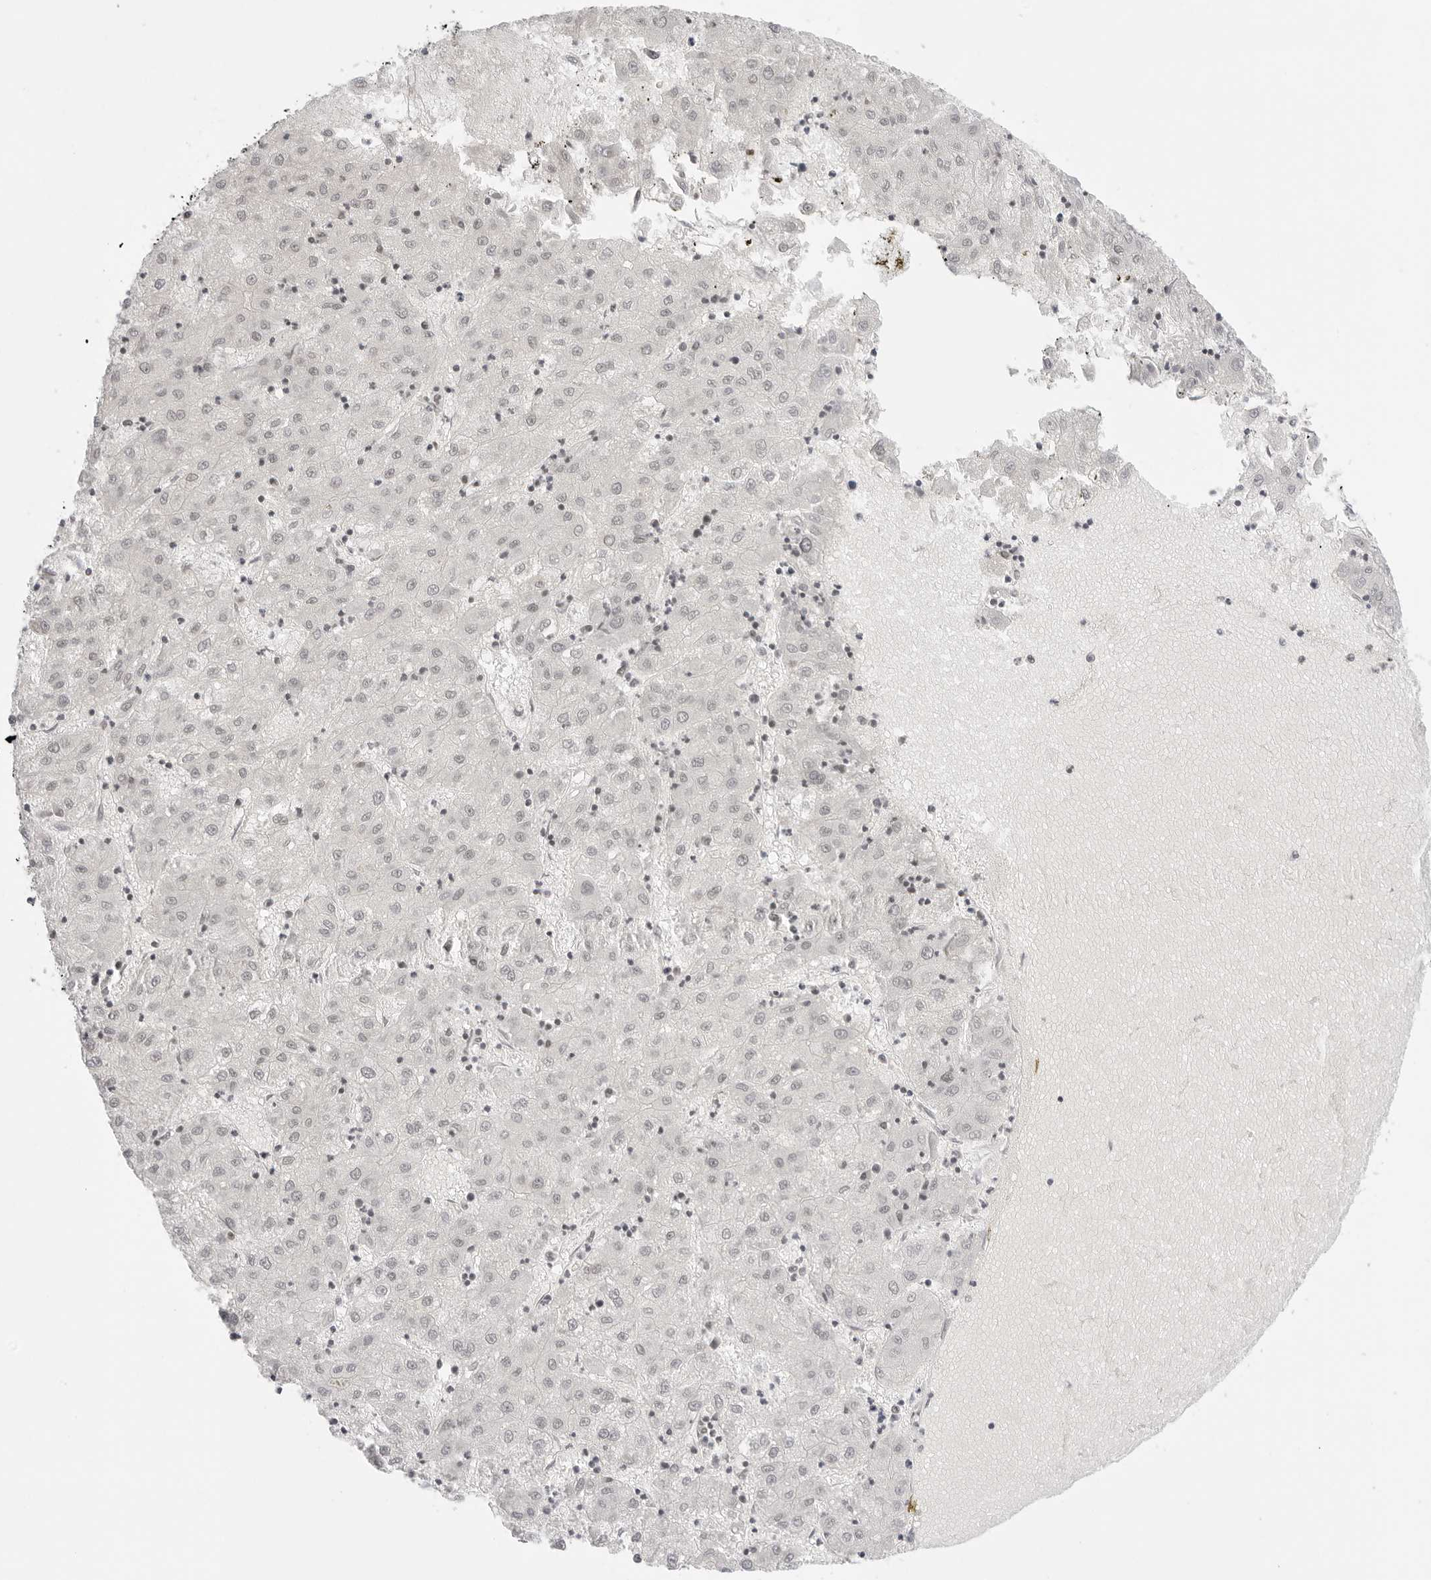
{"staining": {"intensity": "negative", "quantity": "none", "location": "none"}, "tissue": "liver cancer", "cell_type": "Tumor cells", "image_type": "cancer", "snomed": [{"axis": "morphology", "description": "Carcinoma, Hepatocellular, NOS"}, {"axis": "topography", "description": "Liver"}], "caption": "Human liver cancer (hepatocellular carcinoma) stained for a protein using immunohistochemistry shows no expression in tumor cells.", "gene": "TCIM", "patient": {"sex": "male", "age": 72}}